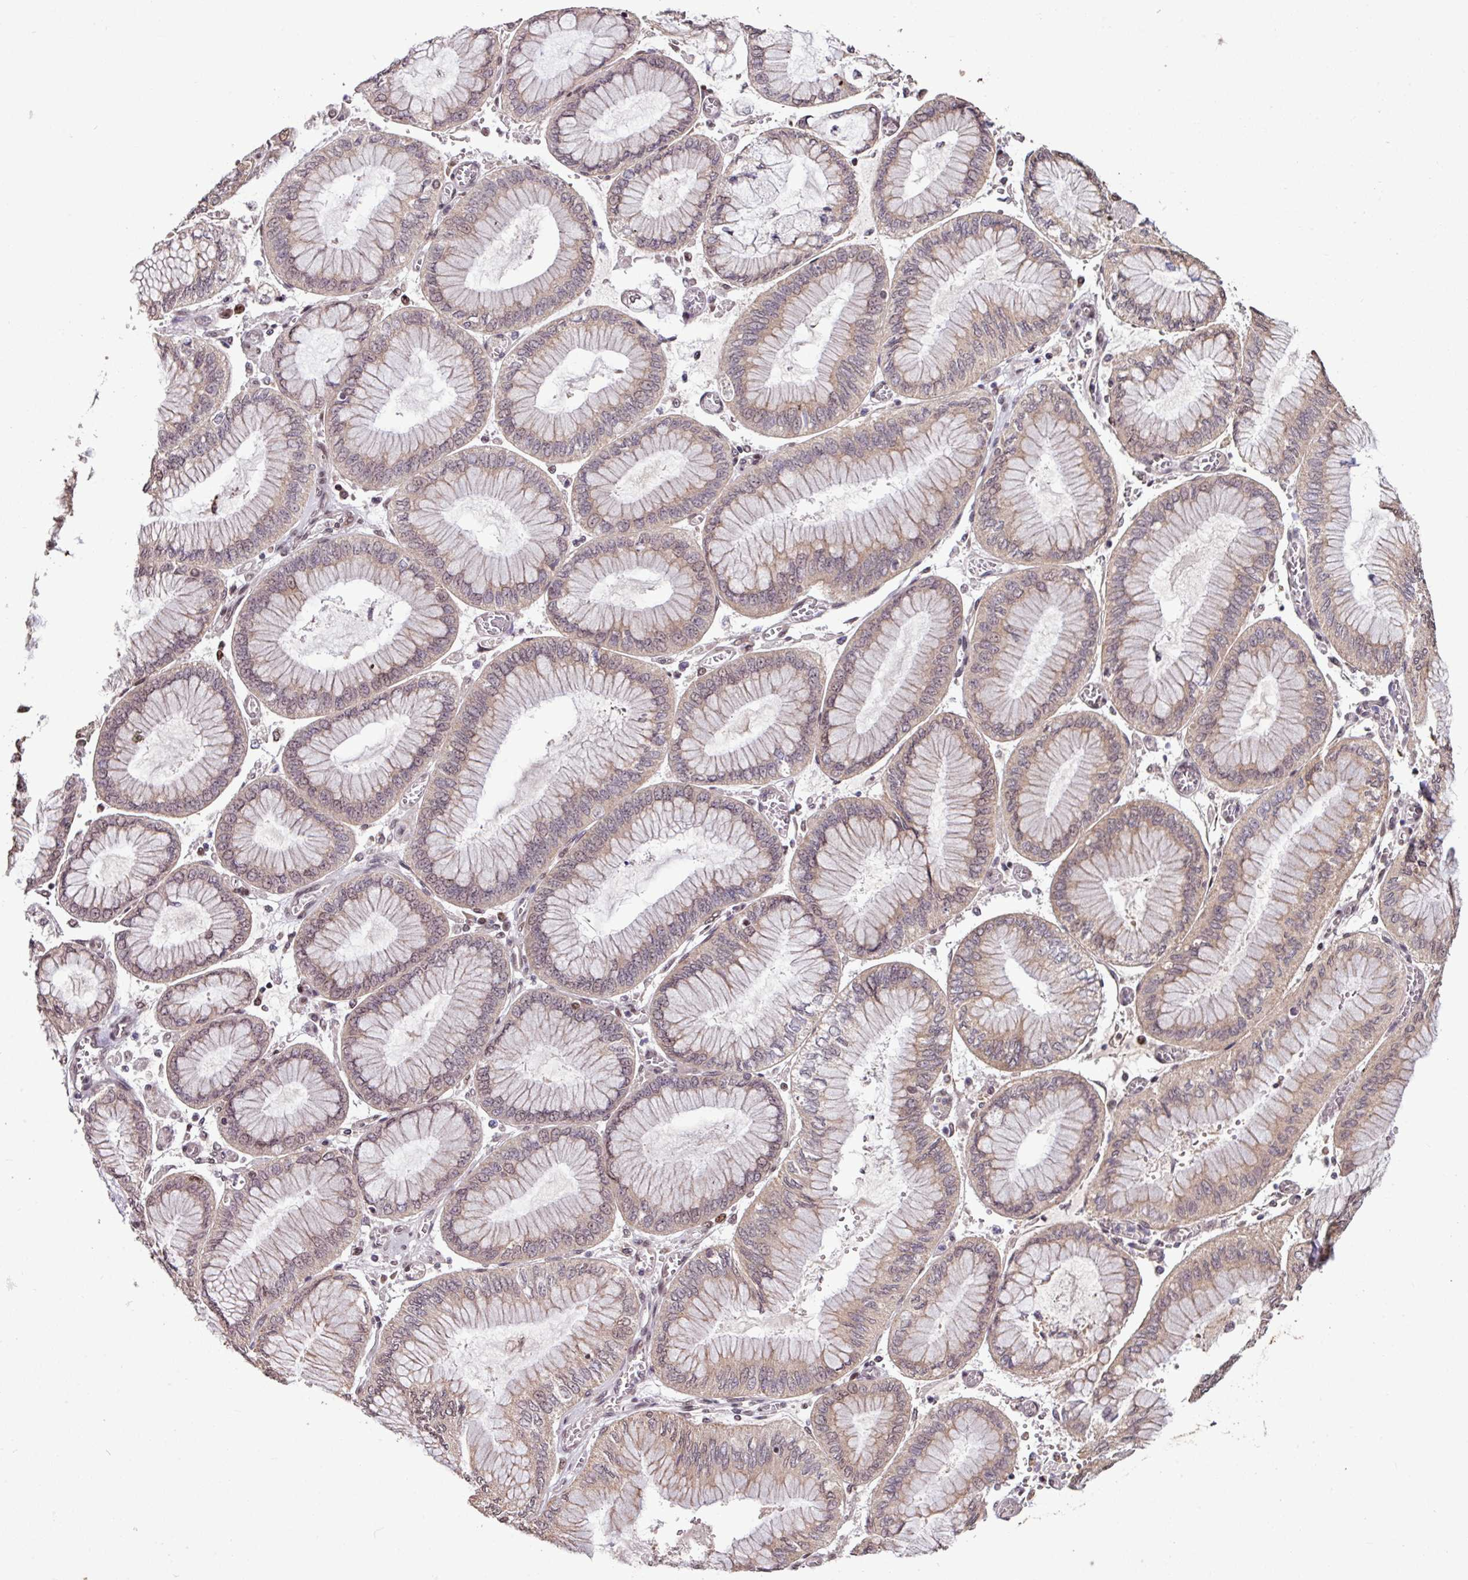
{"staining": {"intensity": "weak", "quantity": "<25%", "location": "nuclear"}, "tissue": "stomach cancer", "cell_type": "Tumor cells", "image_type": "cancer", "snomed": [{"axis": "morphology", "description": "Adenocarcinoma, NOS"}, {"axis": "topography", "description": "Stomach"}], "caption": "Photomicrograph shows no significant protein staining in tumor cells of stomach adenocarcinoma.", "gene": "SKIC2", "patient": {"sex": "male", "age": 76}}